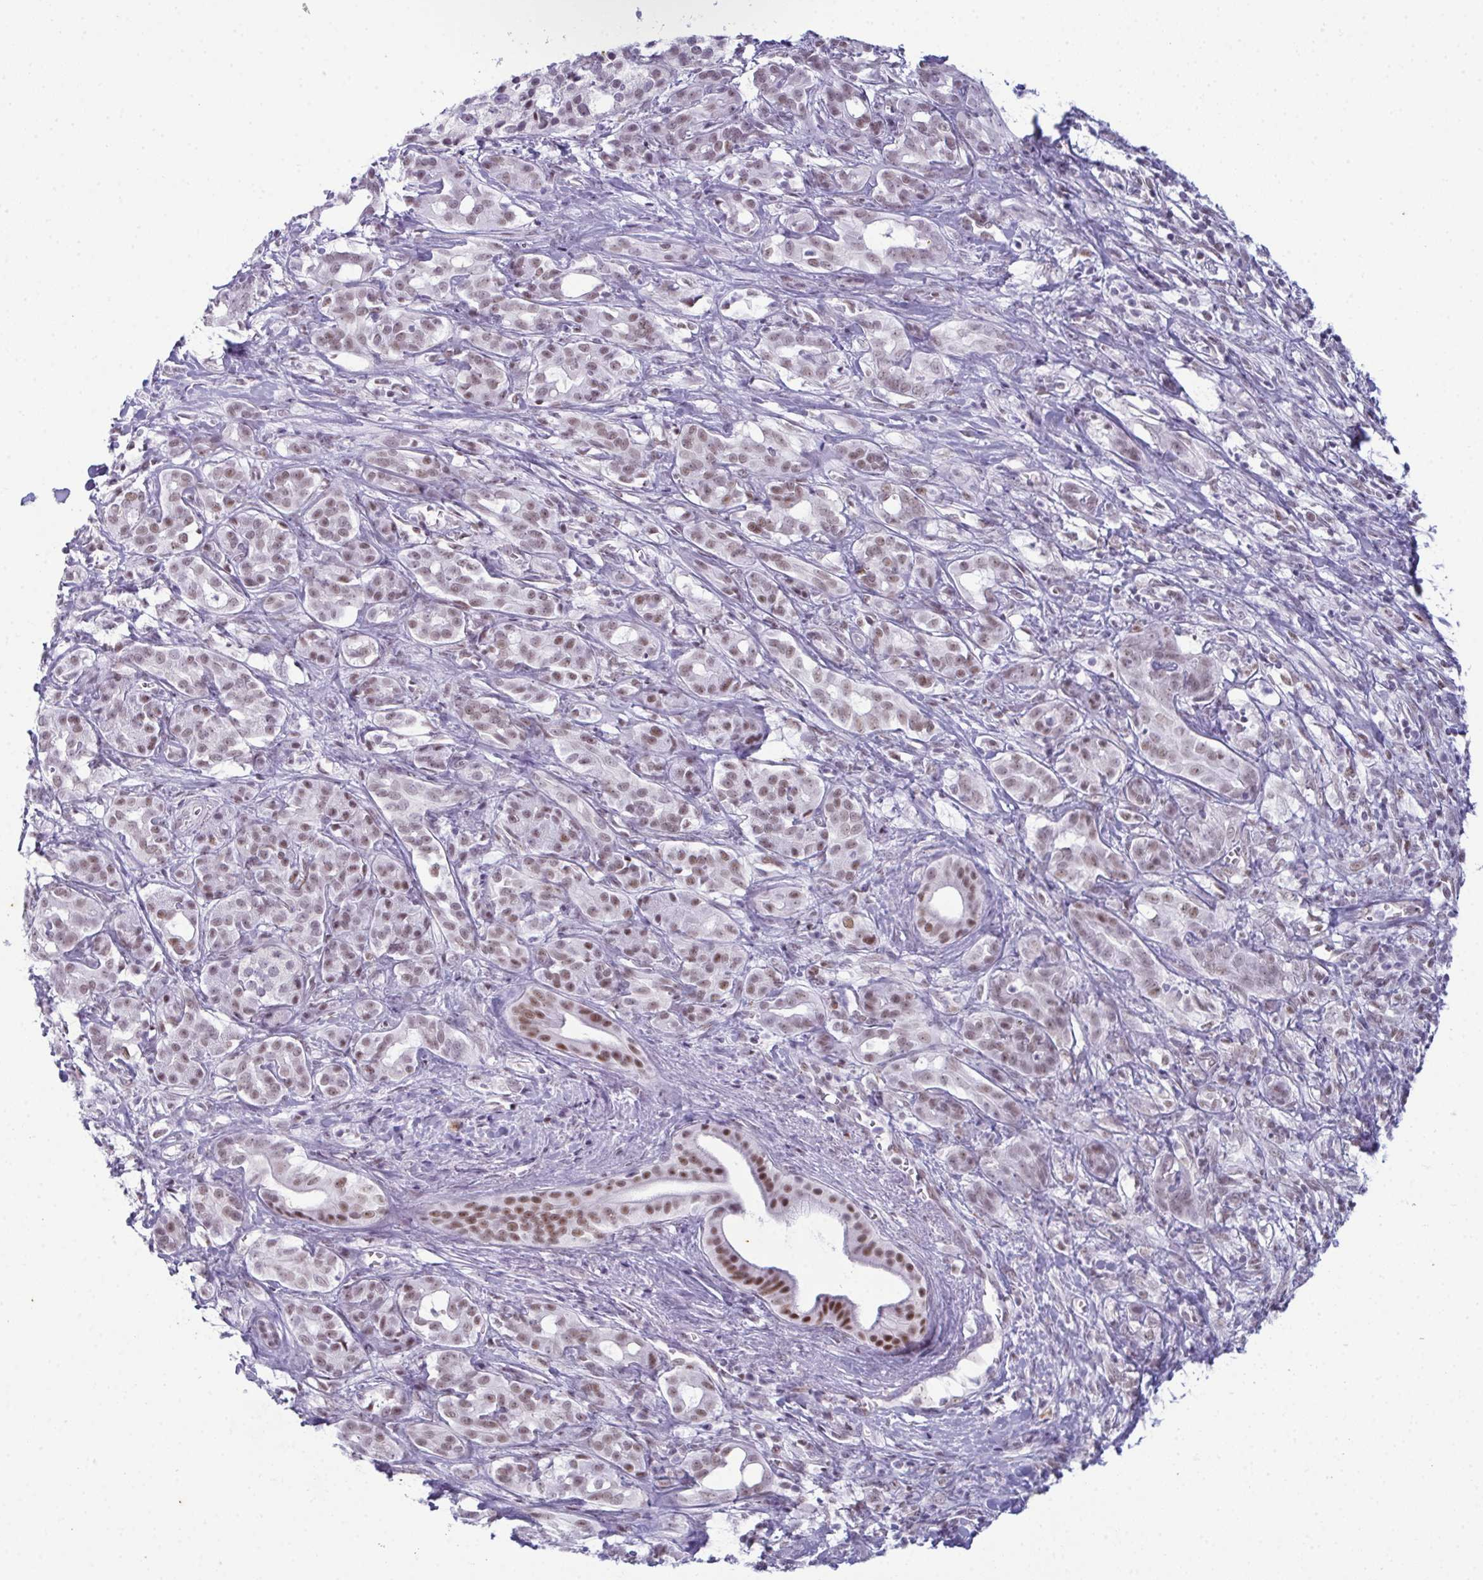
{"staining": {"intensity": "moderate", "quantity": ">75%", "location": "nuclear"}, "tissue": "pancreatic cancer", "cell_type": "Tumor cells", "image_type": "cancer", "snomed": [{"axis": "morphology", "description": "Adenocarcinoma, NOS"}, {"axis": "topography", "description": "Pancreas"}], "caption": "Brown immunohistochemical staining in human pancreatic adenocarcinoma displays moderate nuclear positivity in about >75% of tumor cells.", "gene": "RBM7", "patient": {"sex": "male", "age": 61}}